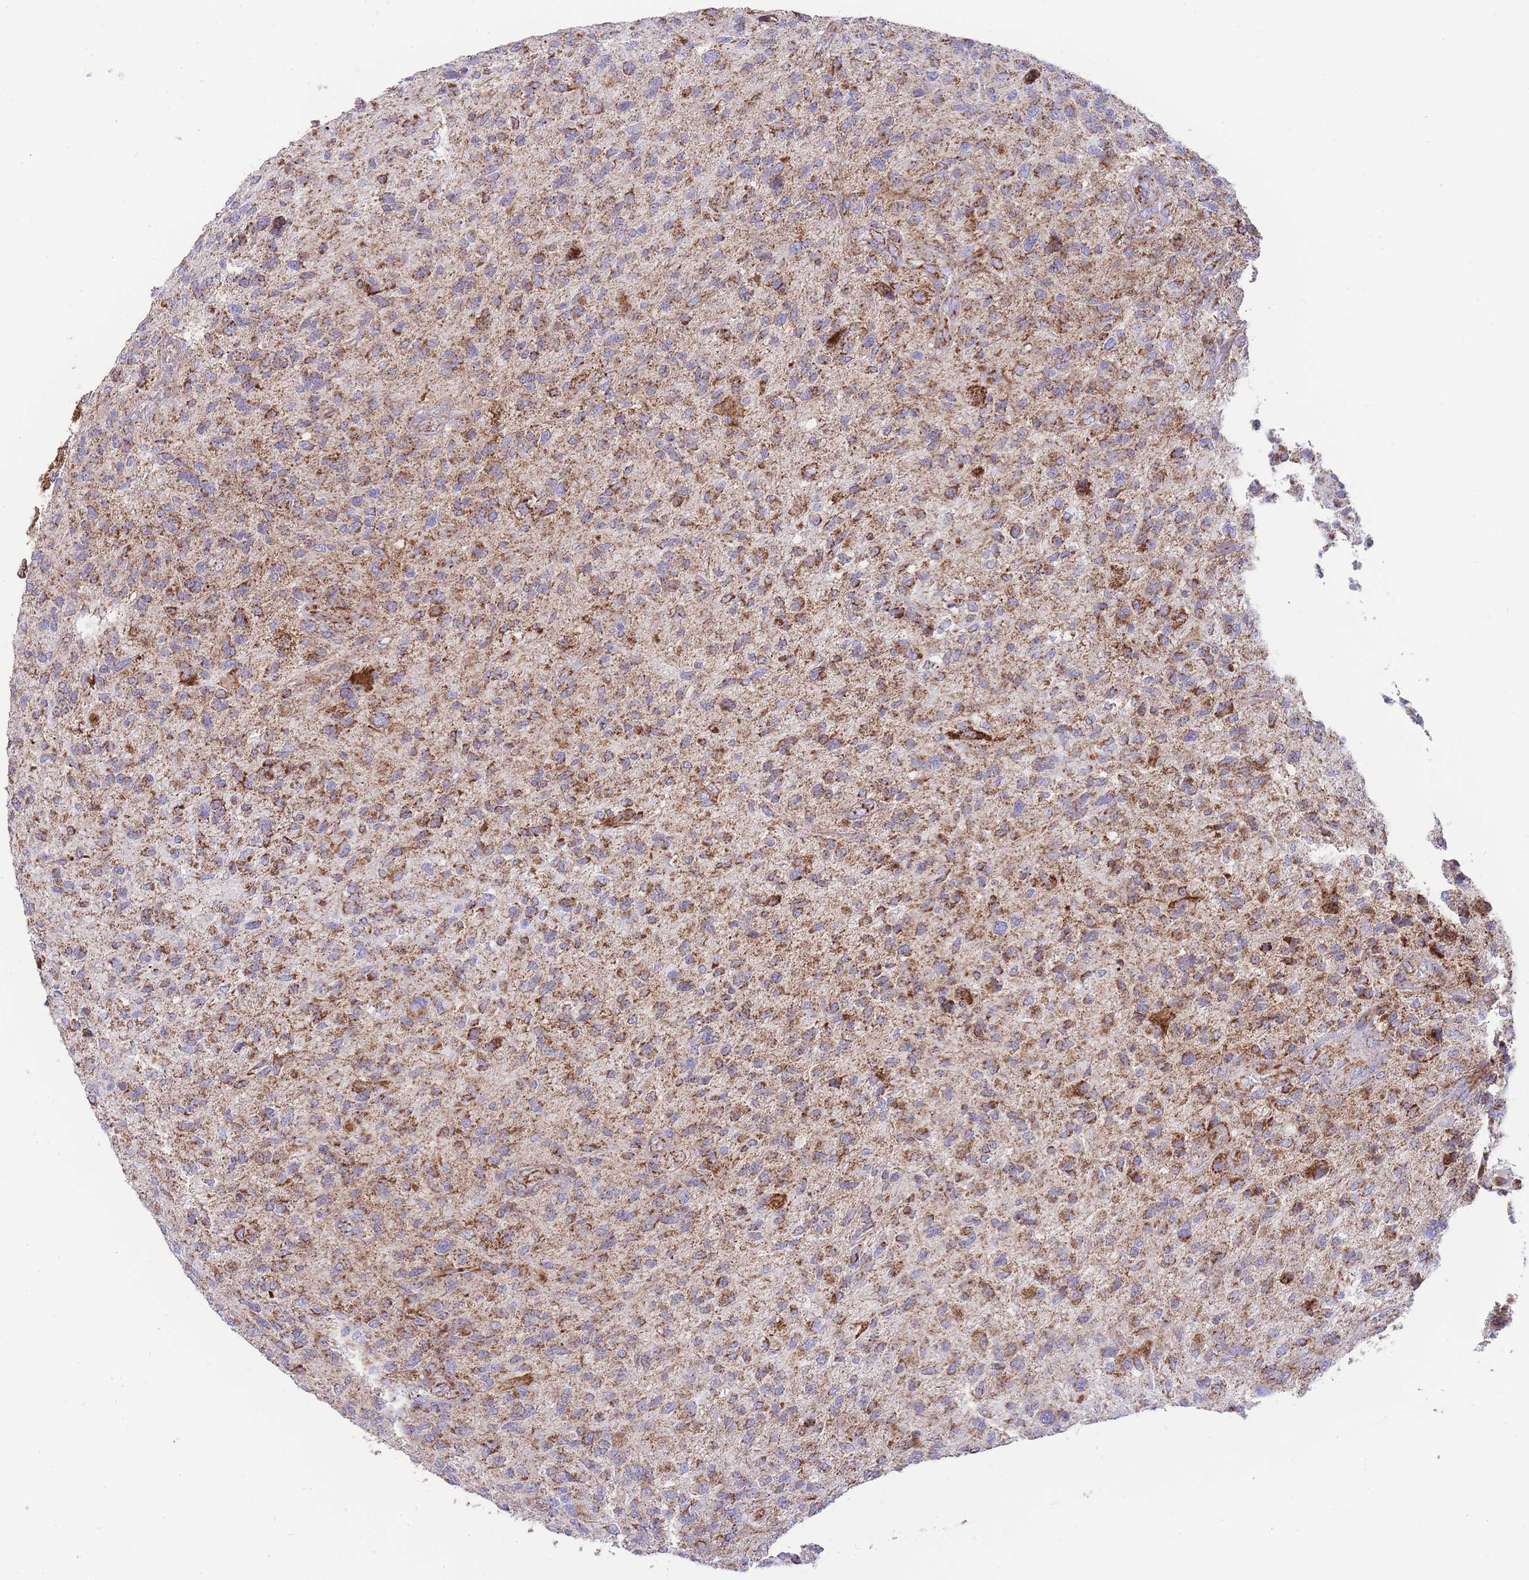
{"staining": {"intensity": "moderate", "quantity": ">75%", "location": "cytoplasmic/membranous"}, "tissue": "glioma", "cell_type": "Tumor cells", "image_type": "cancer", "snomed": [{"axis": "morphology", "description": "Glioma, malignant, High grade"}, {"axis": "topography", "description": "Brain"}], "caption": "Immunohistochemistry (IHC) (DAB (3,3'-diaminobenzidine)) staining of high-grade glioma (malignant) exhibits moderate cytoplasmic/membranous protein expression in approximately >75% of tumor cells.", "gene": "GSTM1", "patient": {"sex": "male", "age": 47}}